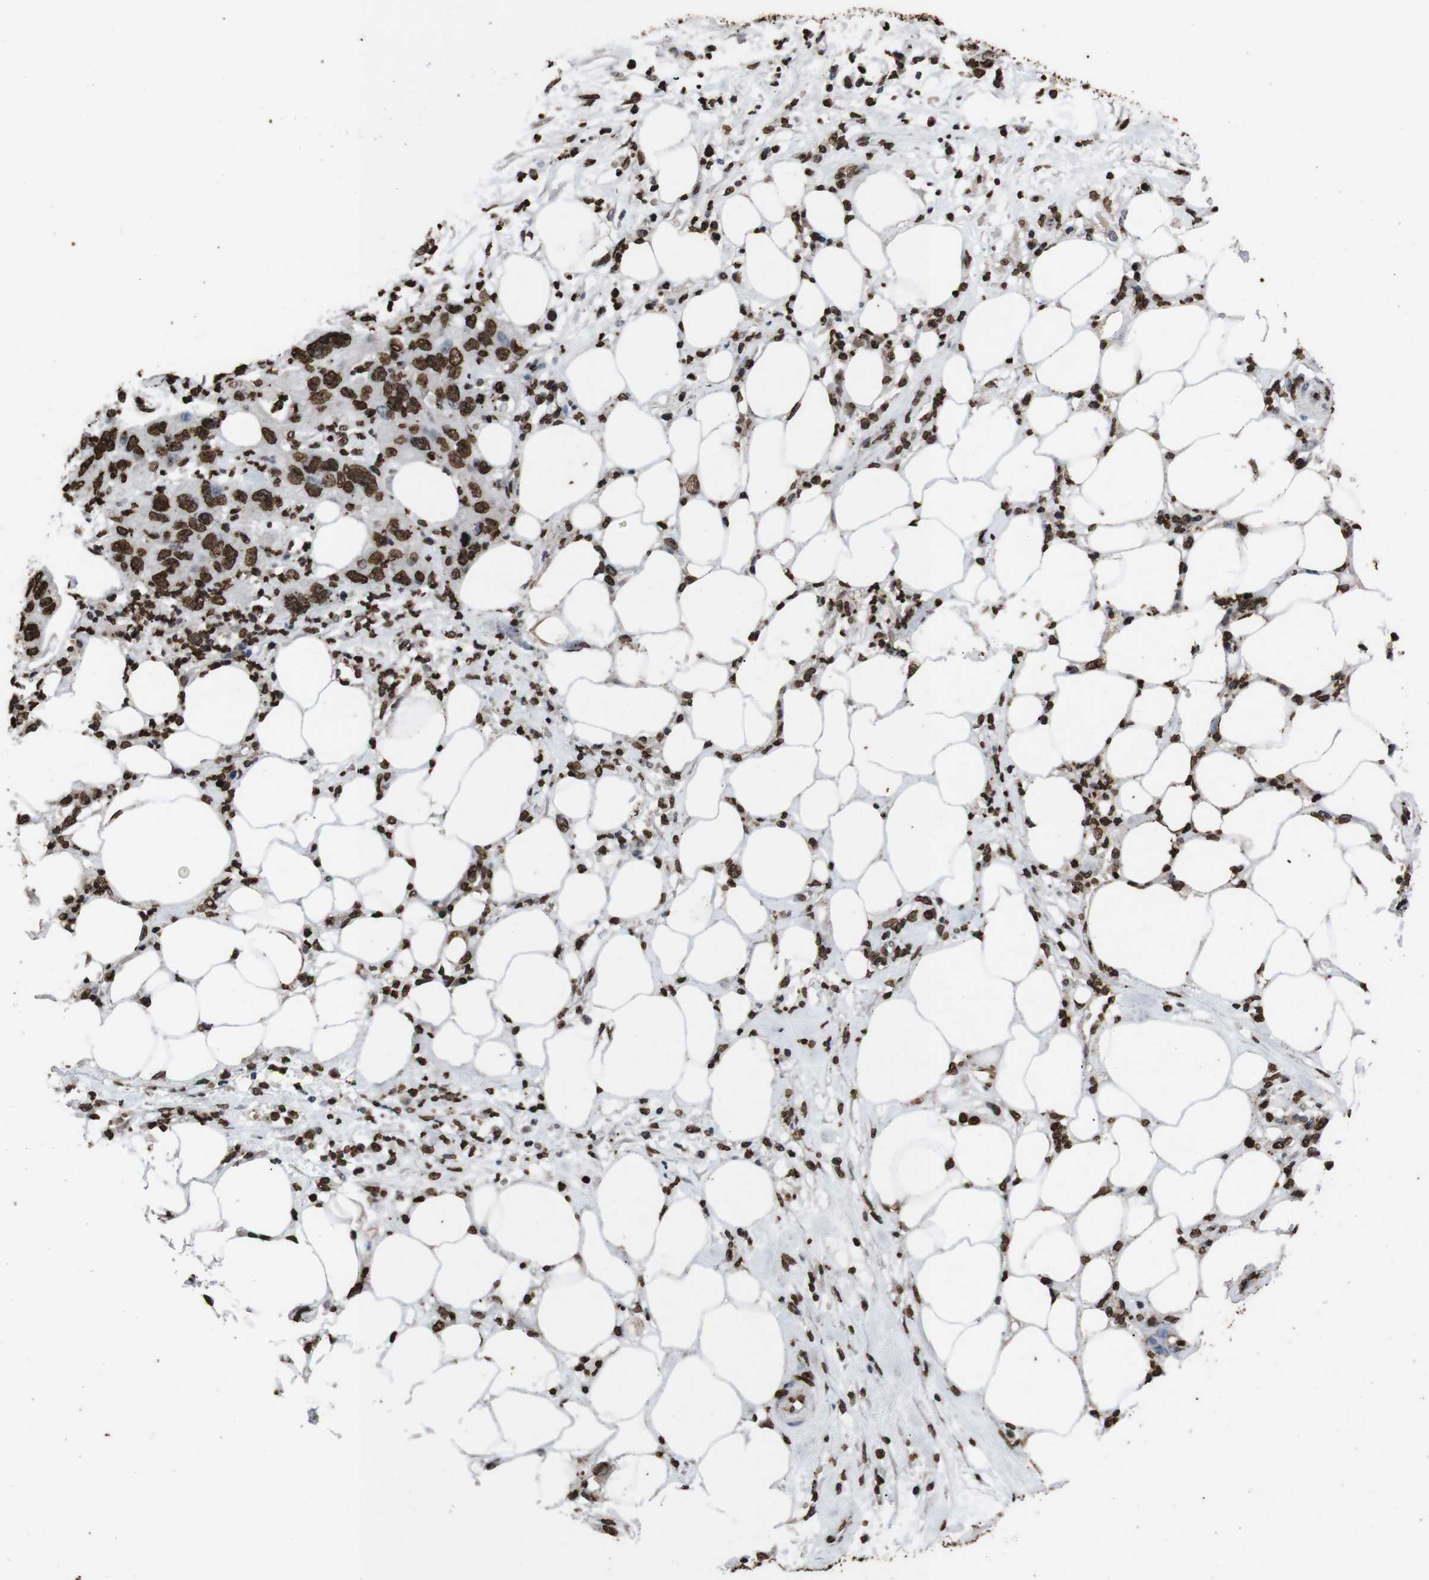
{"staining": {"intensity": "strong", "quantity": ">75%", "location": "nuclear"}, "tissue": "pancreatic cancer", "cell_type": "Tumor cells", "image_type": "cancer", "snomed": [{"axis": "morphology", "description": "Adenocarcinoma, NOS"}, {"axis": "topography", "description": "Pancreas"}], "caption": "Immunohistochemistry (IHC) of pancreatic cancer demonstrates high levels of strong nuclear staining in about >75% of tumor cells. (DAB IHC with brightfield microscopy, high magnification).", "gene": "MDM2", "patient": {"sex": "female", "age": 71}}